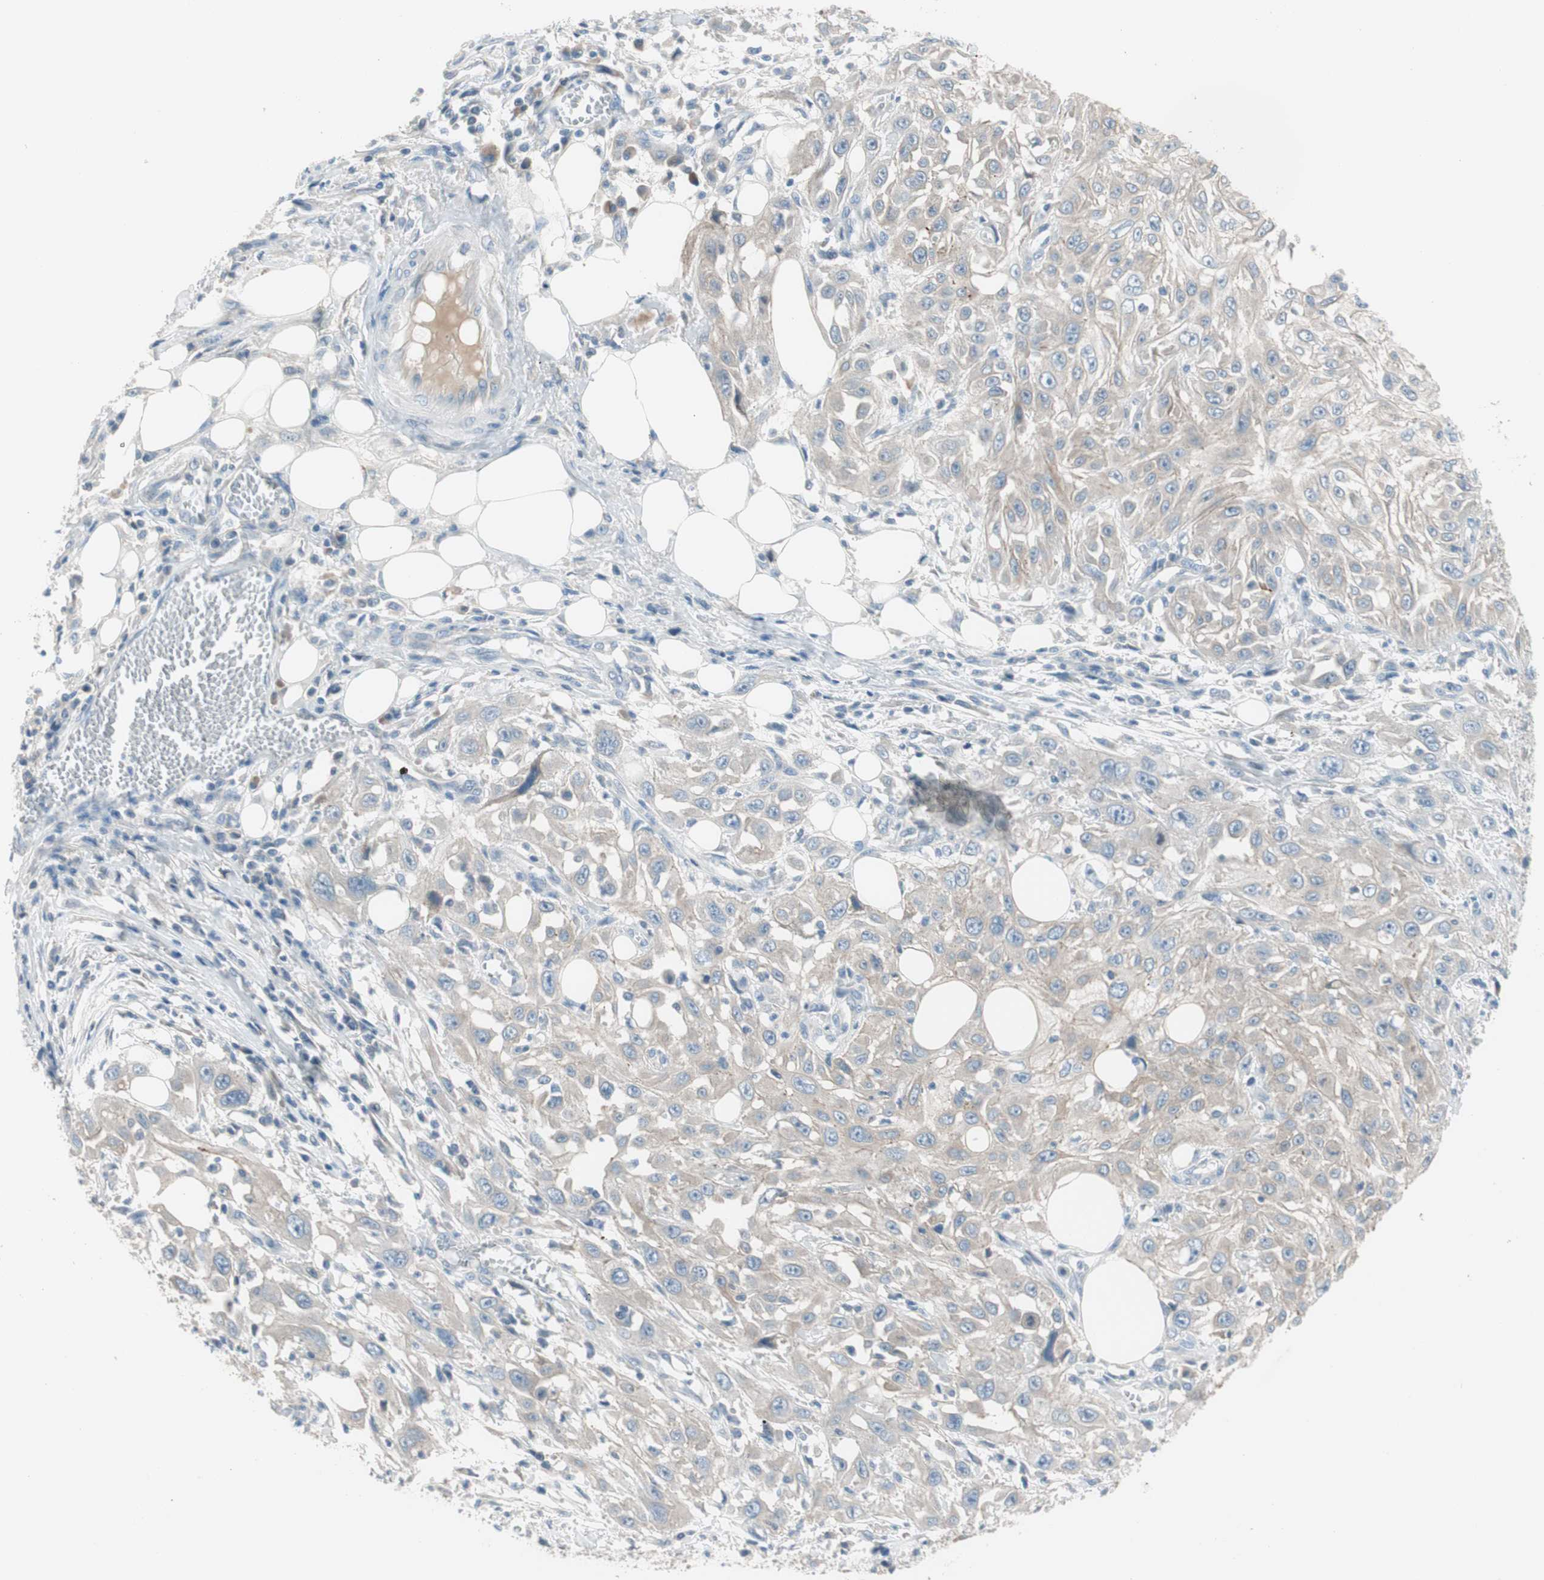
{"staining": {"intensity": "weak", "quantity": ">75%", "location": "cytoplasmic/membranous"}, "tissue": "skin cancer", "cell_type": "Tumor cells", "image_type": "cancer", "snomed": [{"axis": "morphology", "description": "Squamous cell carcinoma, NOS"}, {"axis": "topography", "description": "Skin"}], "caption": "Skin squamous cell carcinoma tissue demonstrates weak cytoplasmic/membranous expression in approximately >75% of tumor cells", "gene": "PRRG4", "patient": {"sex": "male", "age": 75}}